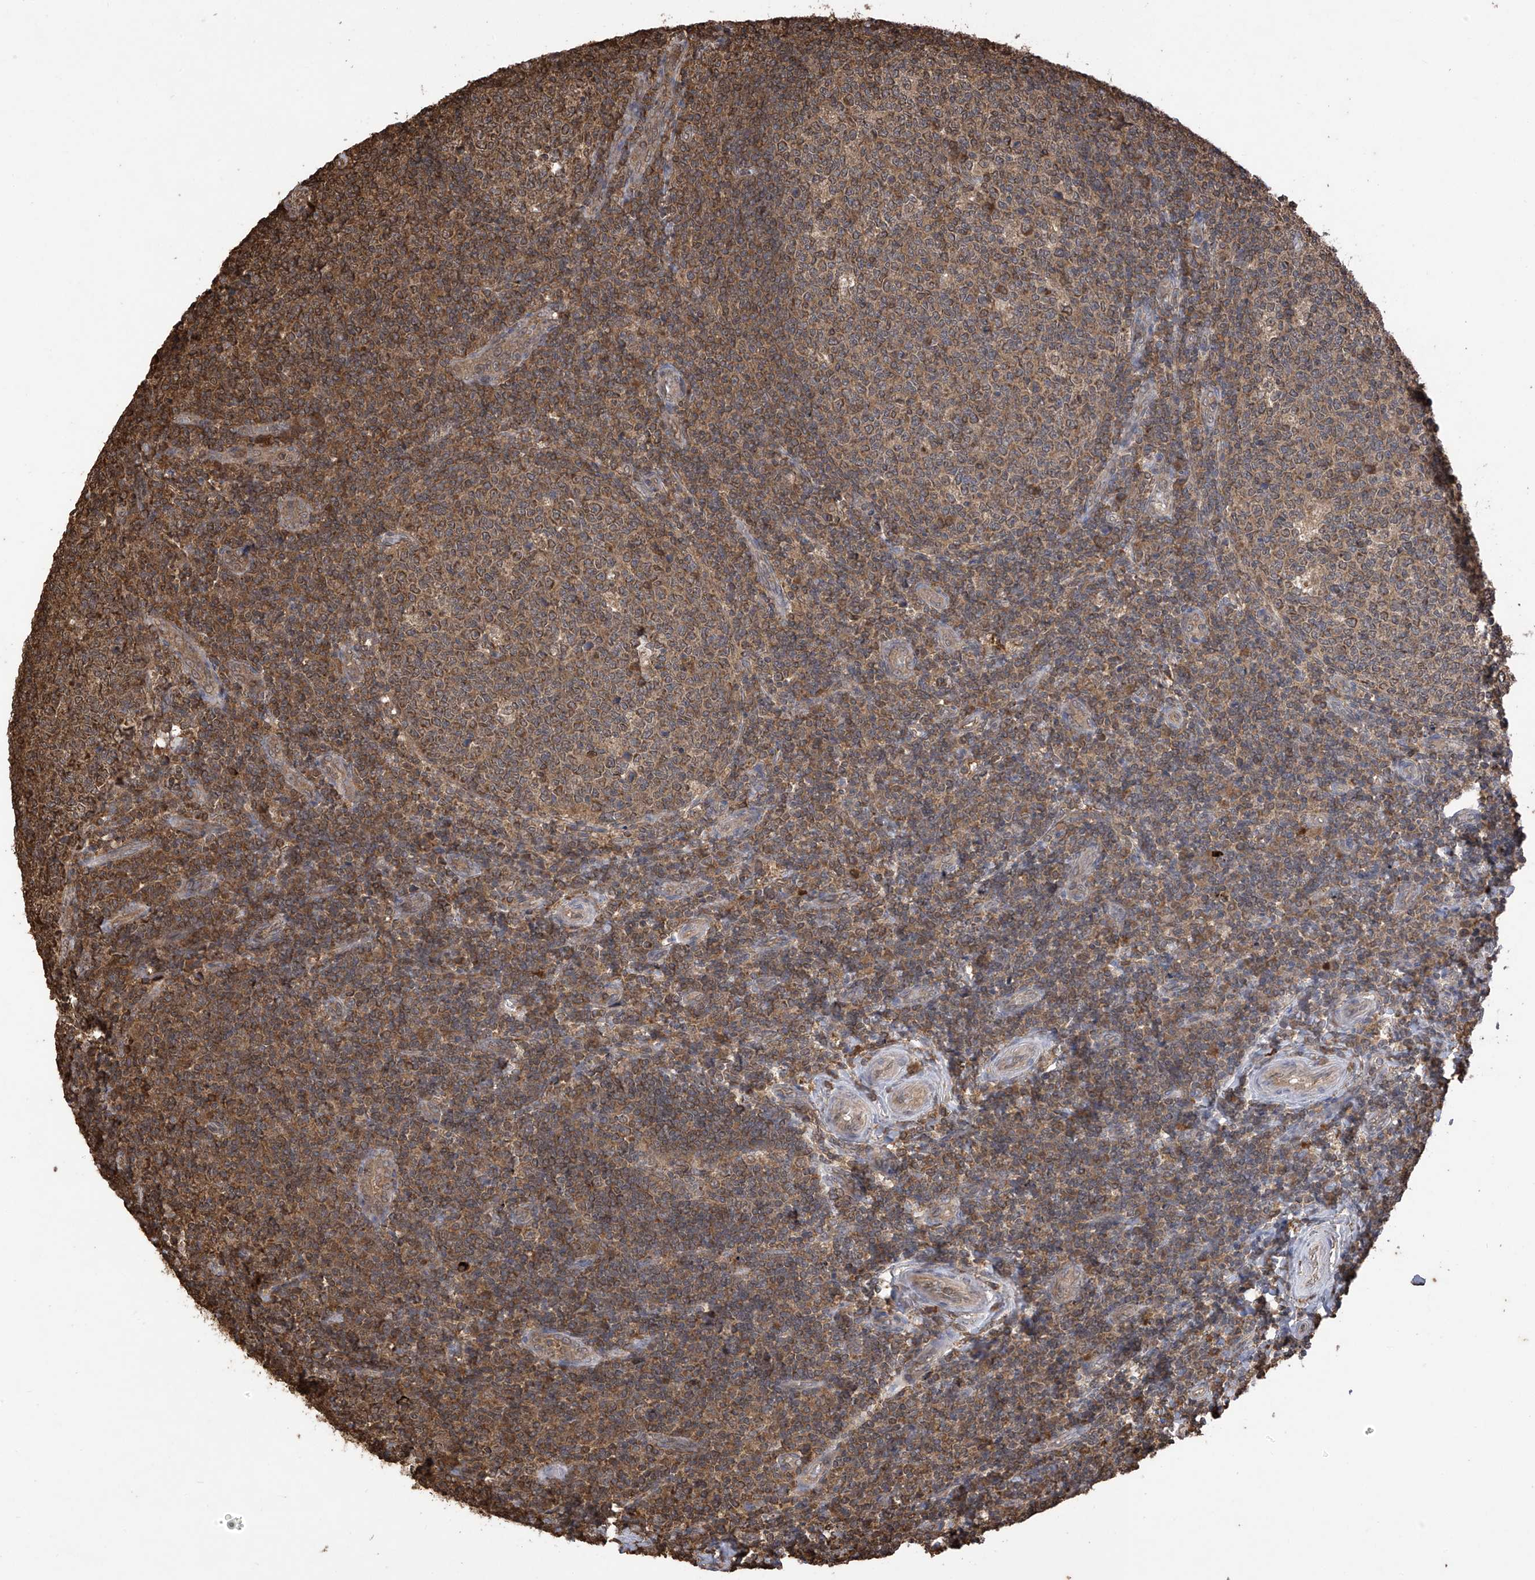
{"staining": {"intensity": "moderate", "quantity": ">75%", "location": "cytoplasmic/membranous"}, "tissue": "tonsil", "cell_type": "Germinal center cells", "image_type": "normal", "snomed": [{"axis": "morphology", "description": "Normal tissue, NOS"}, {"axis": "topography", "description": "Tonsil"}], "caption": "The immunohistochemical stain highlights moderate cytoplasmic/membranous positivity in germinal center cells of normal tonsil.", "gene": "PNPT1", "patient": {"sex": "female", "age": 19}}